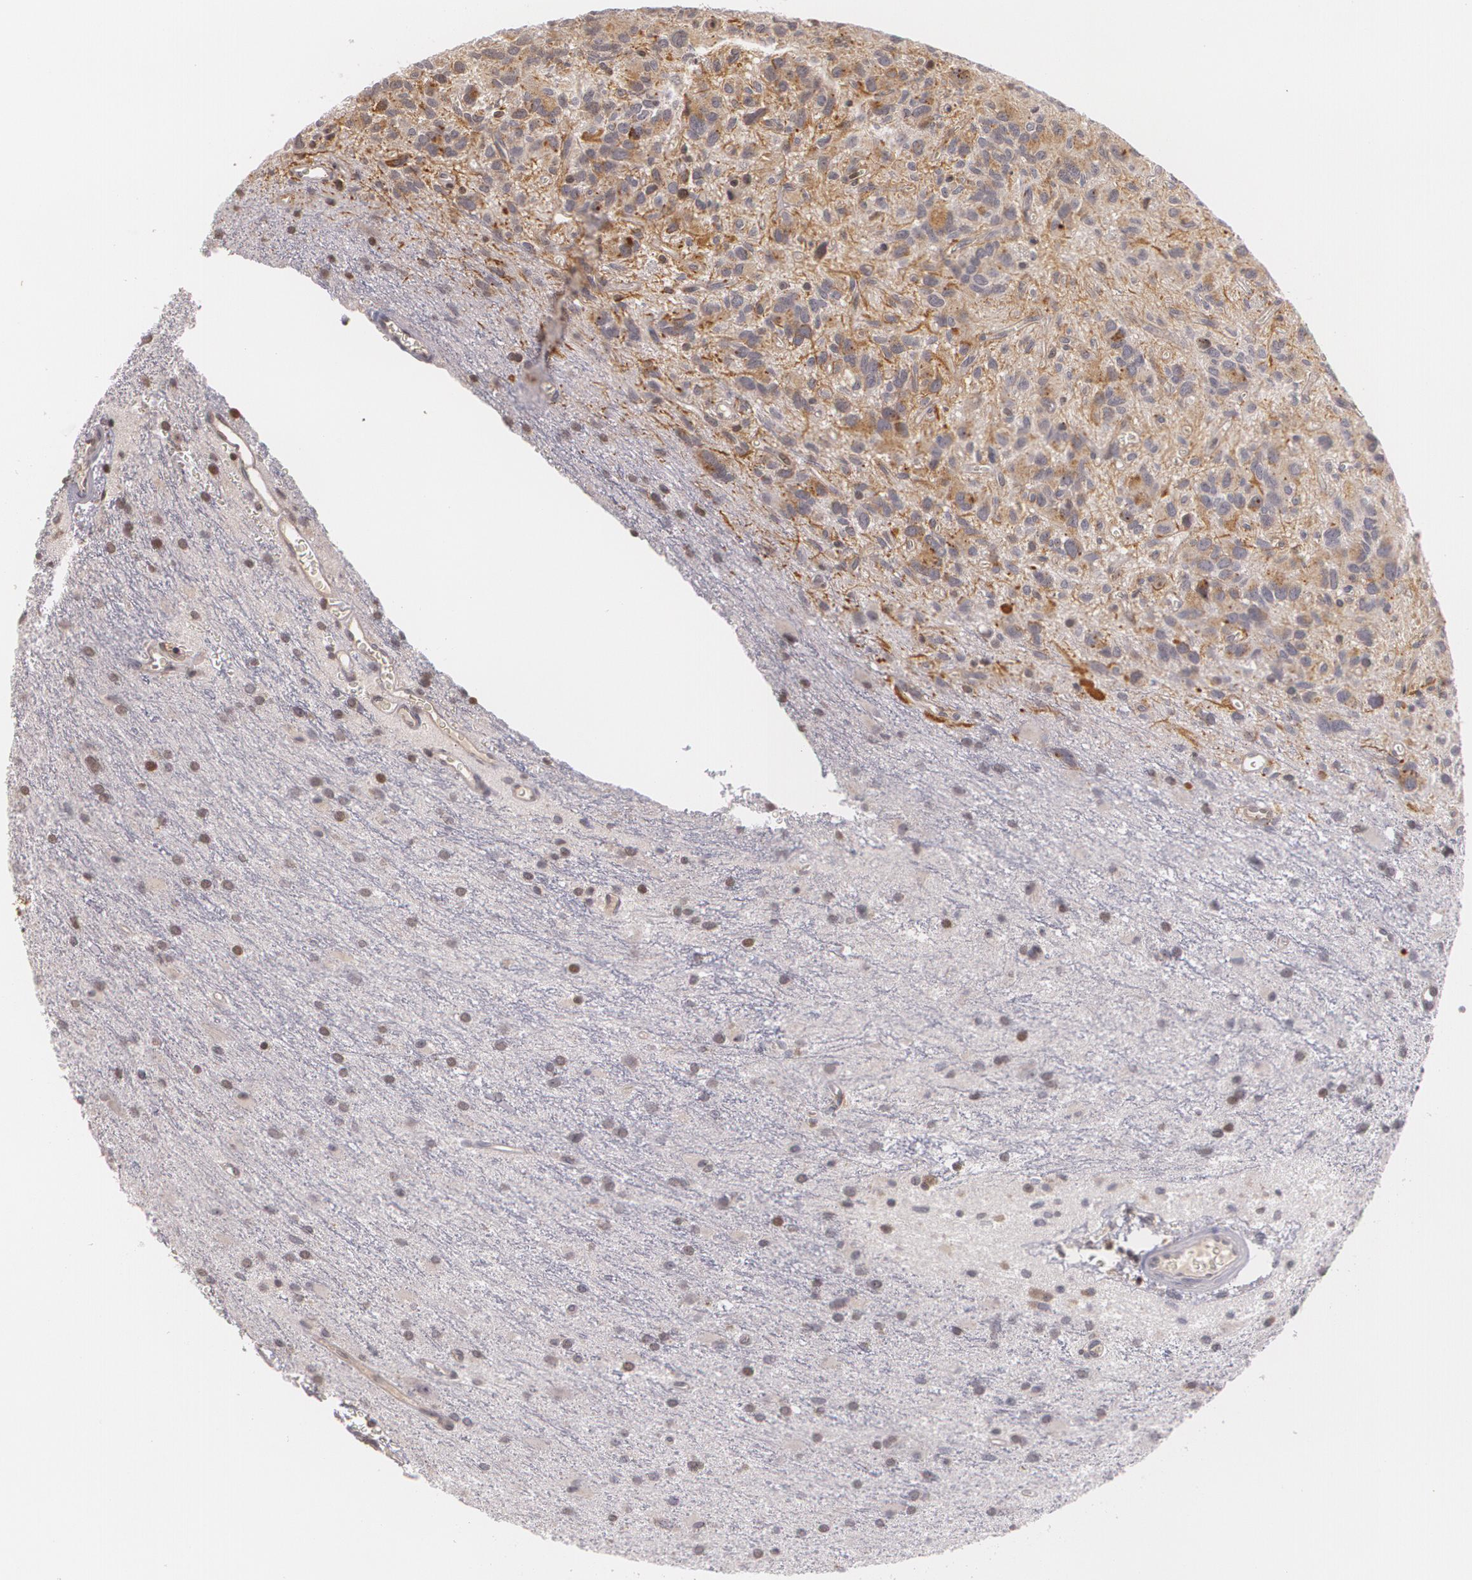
{"staining": {"intensity": "negative", "quantity": "none", "location": "none"}, "tissue": "glioma", "cell_type": "Tumor cells", "image_type": "cancer", "snomed": [{"axis": "morphology", "description": "Glioma, malignant, Low grade"}, {"axis": "topography", "description": "Brain"}], "caption": "There is no significant expression in tumor cells of glioma. (IHC, brightfield microscopy, high magnification).", "gene": "VAV3", "patient": {"sex": "female", "age": 15}}